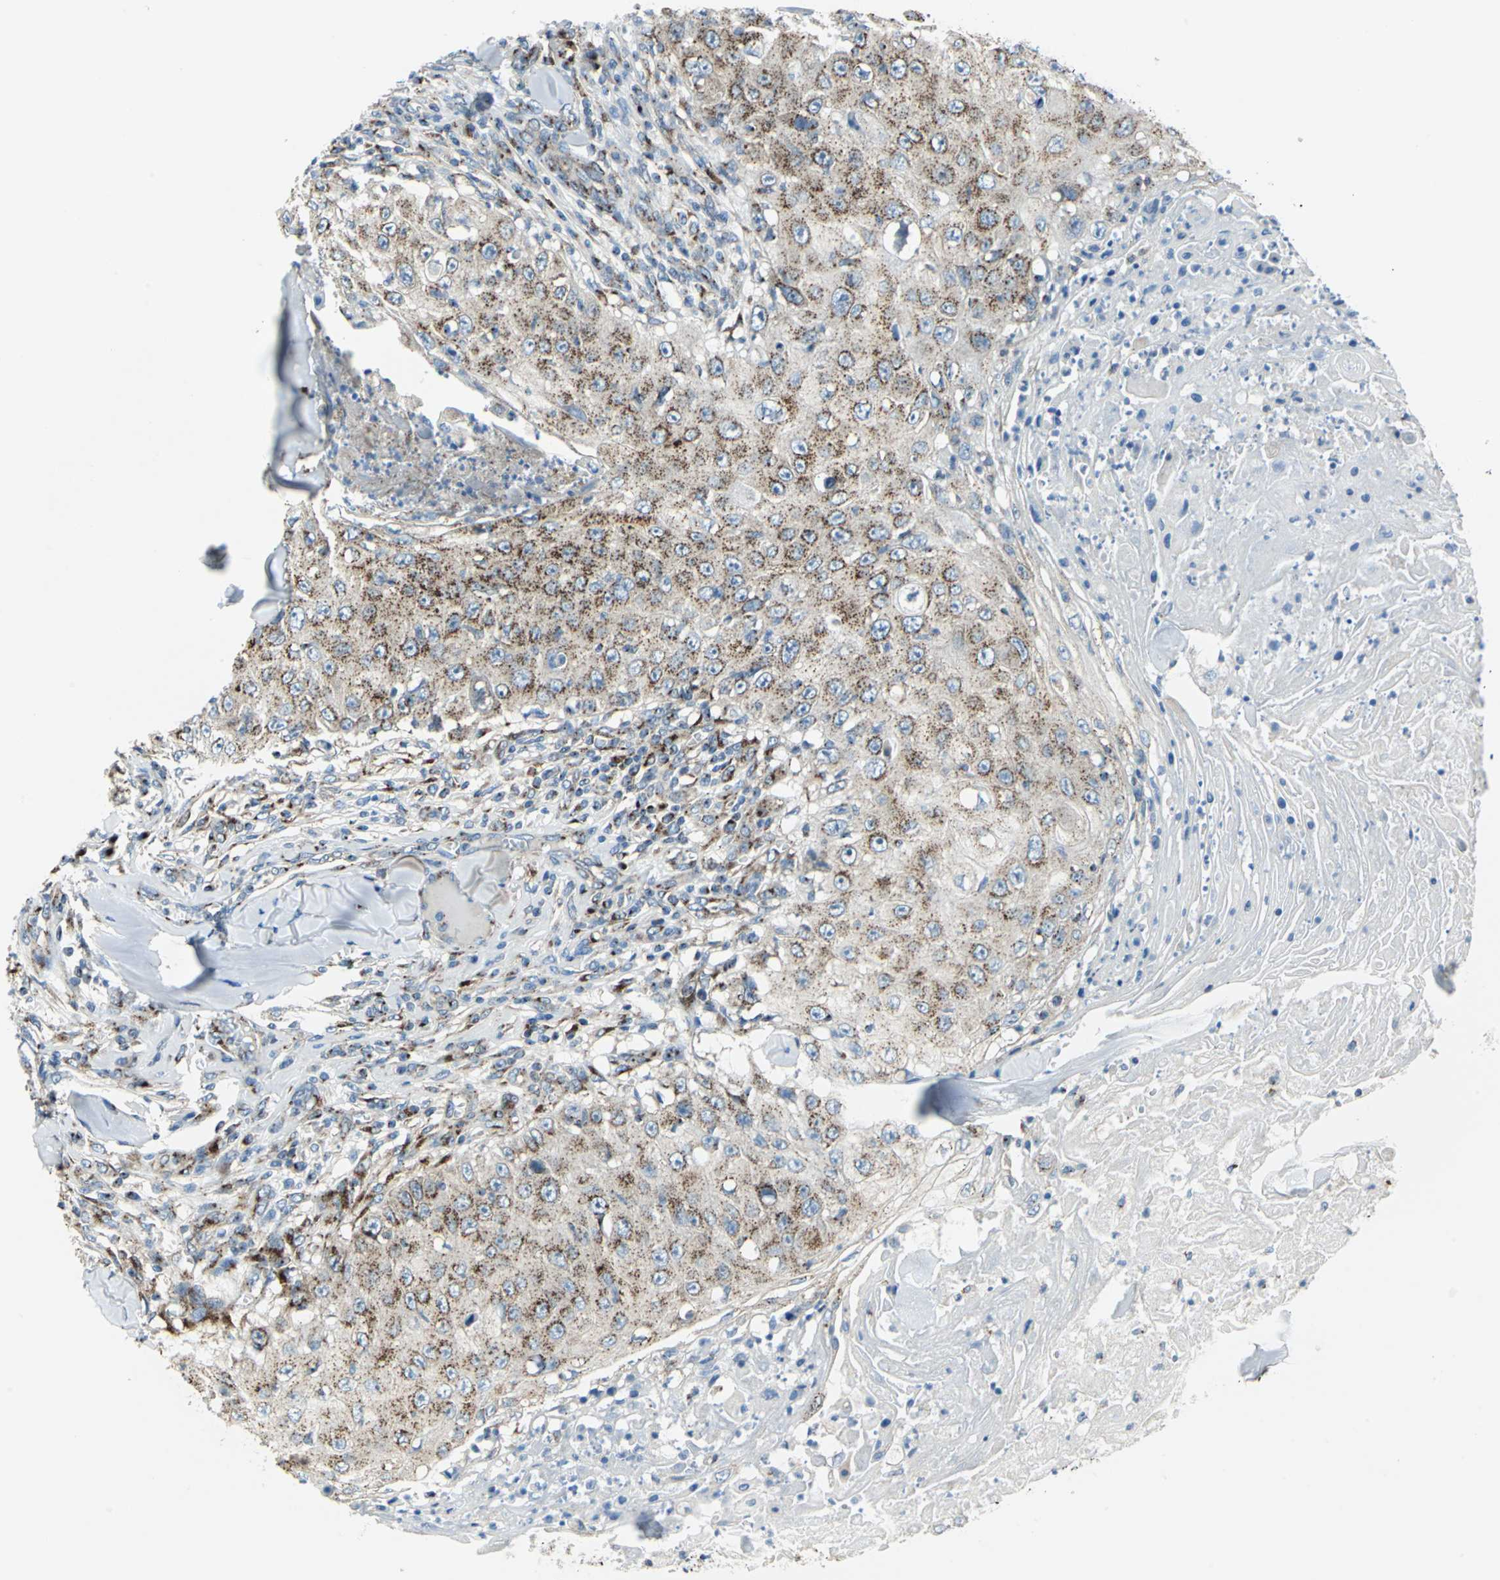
{"staining": {"intensity": "moderate", "quantity": ">75%", "location": "cytoplasmic/membranous"}, "tissue": "skin cancer", "cell_type": "Tumor cells", "image_type": "cancer", "snomed": [{"axis": "morphology", "description": "Squamous cell carcinoma, NOS"}, {"axis": "topography", "description": "Skin"}], "caption": "Squamous cell carcinoma (skin) stained for a protein (brown) shows moderate cytoplasmic/membranous positive staining in approximately >75% of tumor cells.", "gene": "GPR3", "patient": {"sex": "male", "age": 86}}